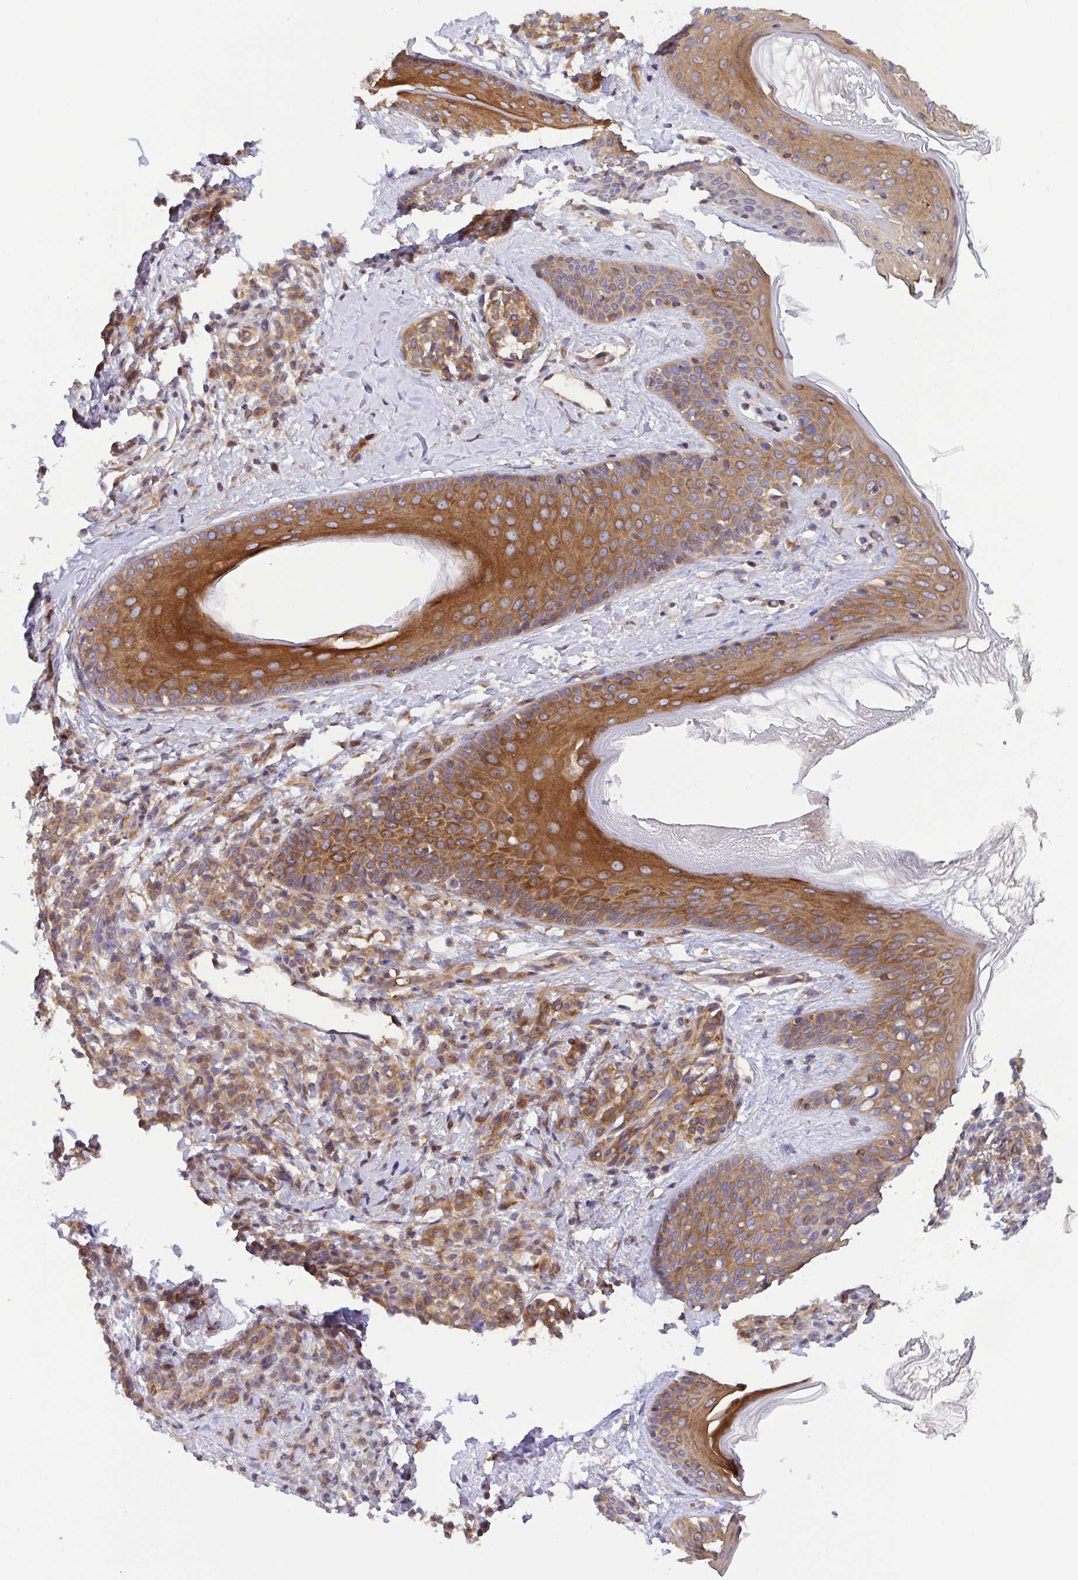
{"staining": {"intensity": "moderate", "quantity": ">75%", "location": "cytoplasmic/membranous"}, "tissue": "skin", "cell_type": "Fibroblasts", "image_type": "normal", "snomed": [{"axis": "morphology", "description": "Normal tissue, NOS"}, {"axis": "topography", "description": "Skin"}], "caption": "DAB (3,3'-diaminobenzidine) immunohistochemical staining of normal skin shows moderate cytoplasmic/membranous protein positivity in approximately >75% of fibroblasts.", "gene": "KIF5B", "patient": {"sex": "male", "age": 16}}